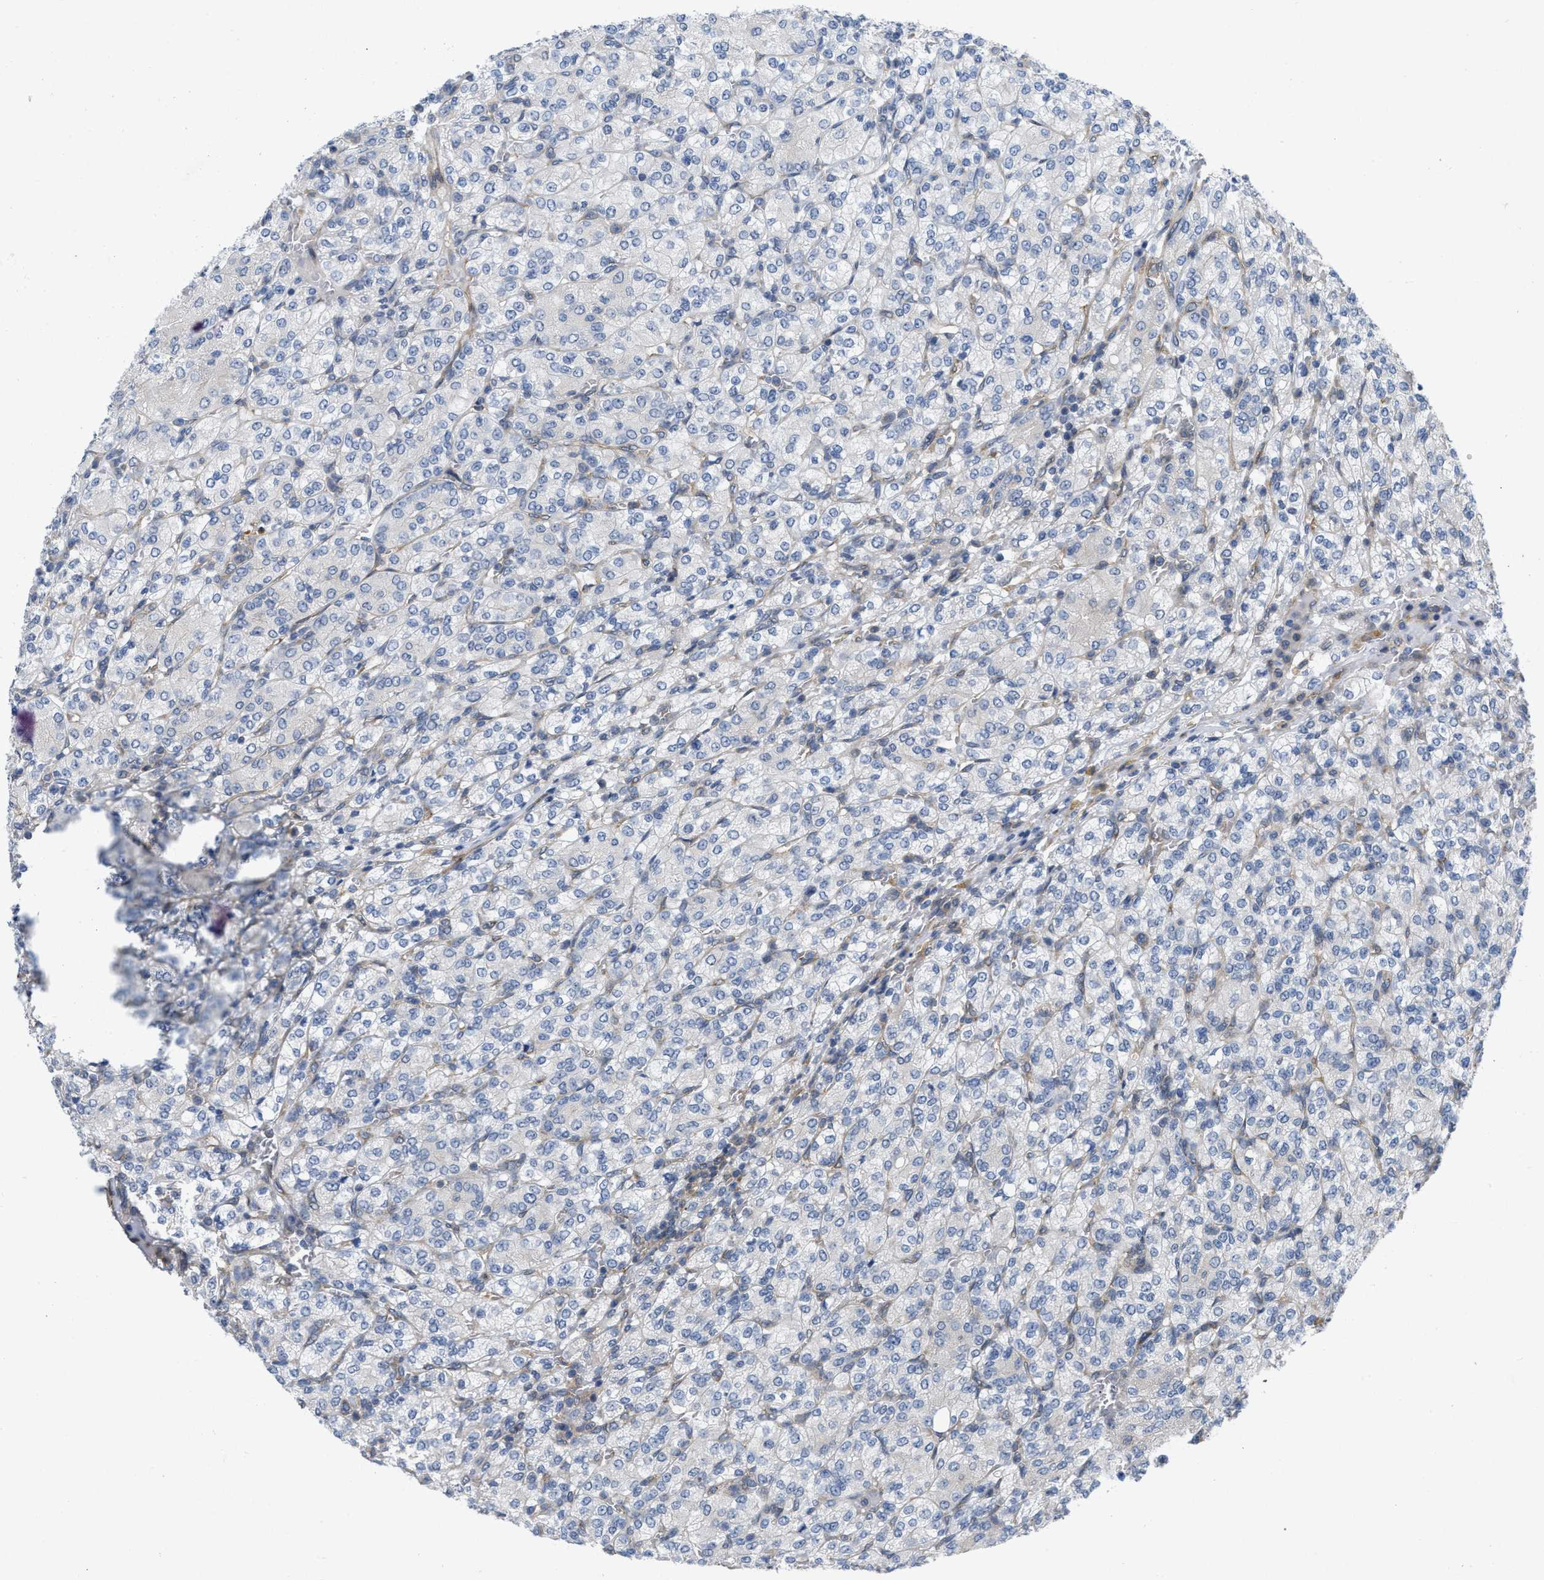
{"staining": {"intensity": "negative", "quantity": "none", "location": "none"}, "tissue": "renal cancer", "cell_type": "Tumor cells", "image_type": "cancer", "snomed": [{"axis": "morphology", "description": "Adenocarcinoma, NOS"}, {"axis": "topography", "description": "Kidney"}], "caption": "A high-resolution micrograph shows immunohistochemistry (IHC) staining of renal cancer, which displays no significant positivity in tumor cells. The staining is performed using DAB (3,3'-diaminobenzidine) brown chromogen with nuclei counter-stained in using hematoxylin.", "gene": "EOGT", "patient": {"sex": "male", "age": 77}}